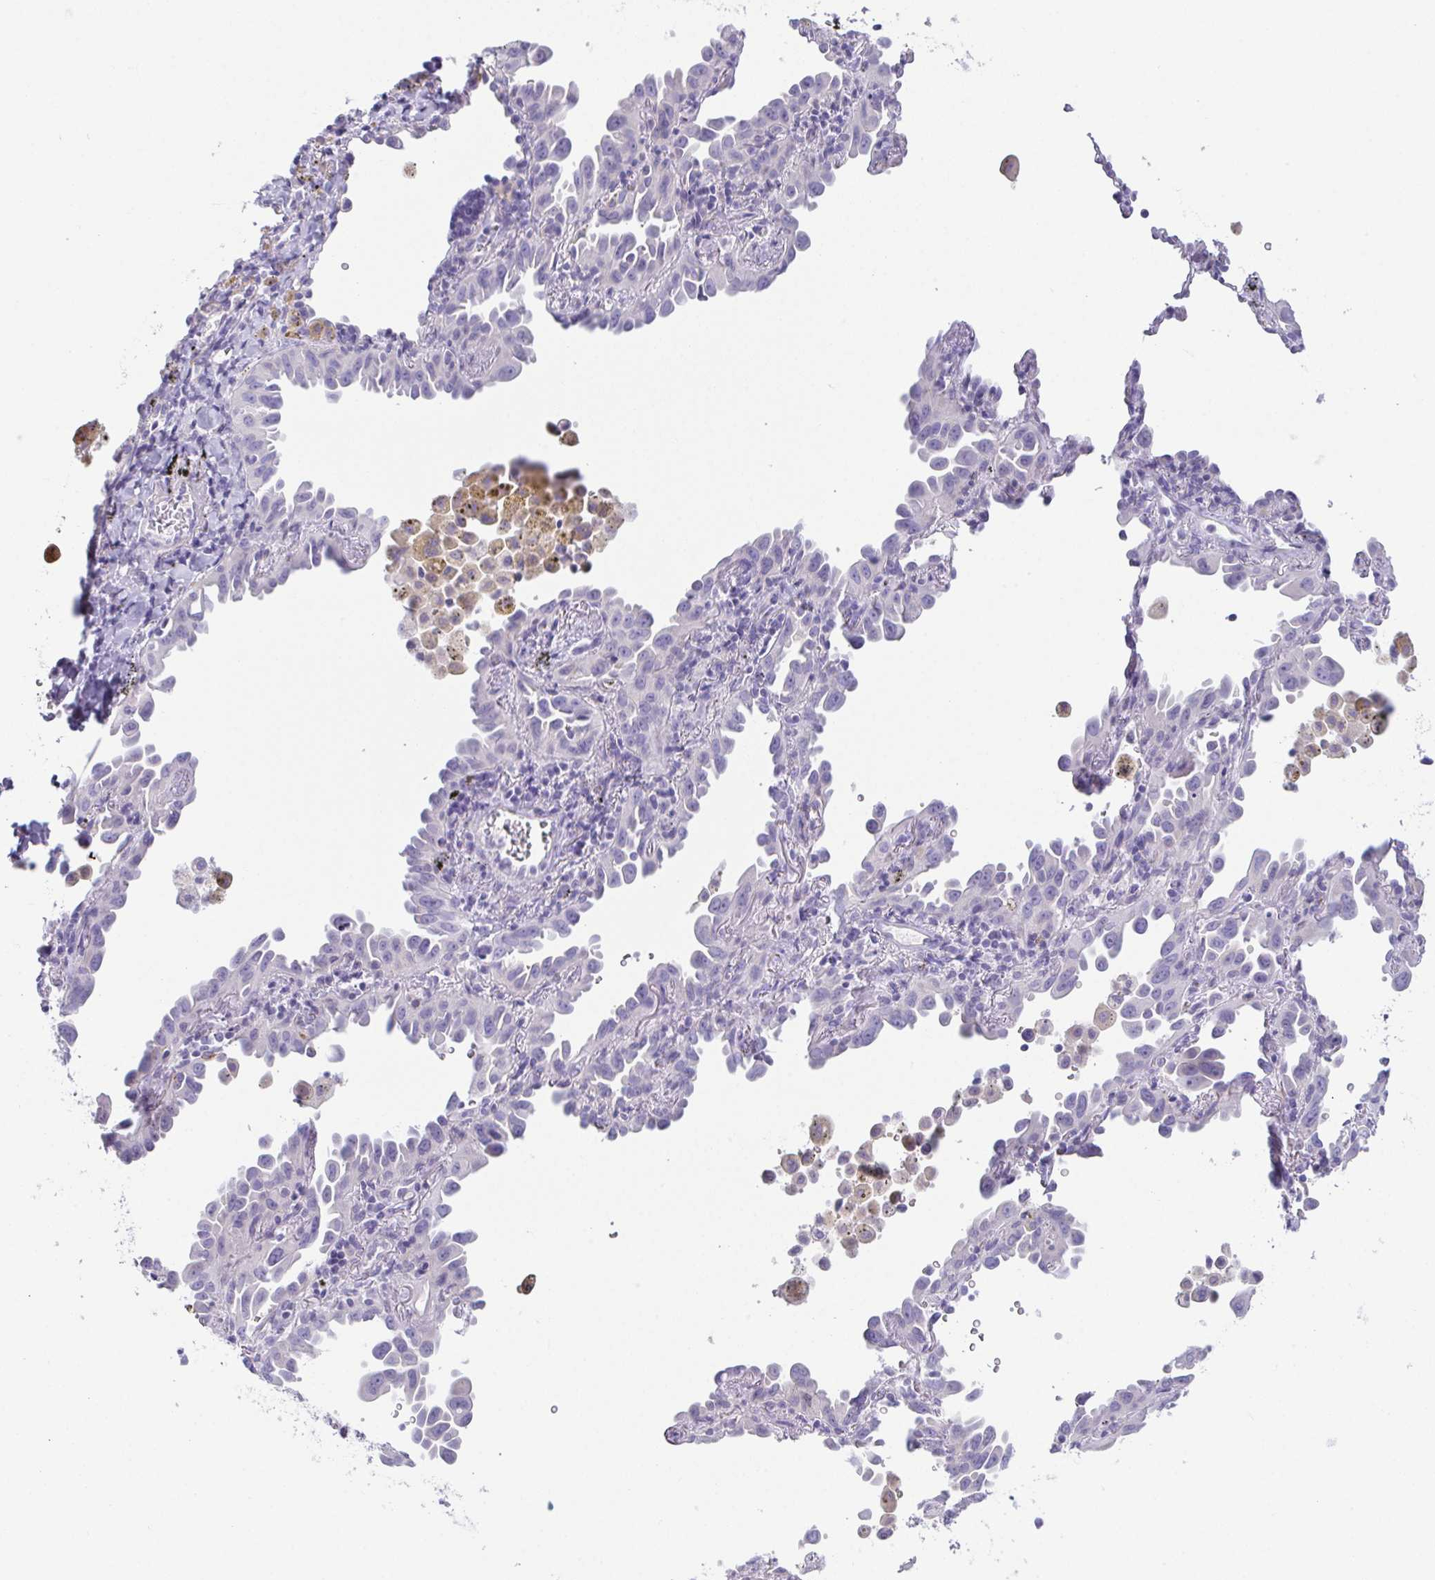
{"staining": {"intensity": "negative", "quantity": "none", "location": "none"}, "tissue": "lung cancer", "cell_type": "Tumor cells", "image_type": "cancer", "snomed": [{"axis": "morphology", "description": "Adenocarcinoma, NOS"}, {"axis": "topography", "description": "Lung"}], "caption": "Human lung adenocarcinoma stained for a protein using IHC reveals no positivity in tumor cells.", "gene": "TEX19", "patient": {"sex": "male", "age": 68}}